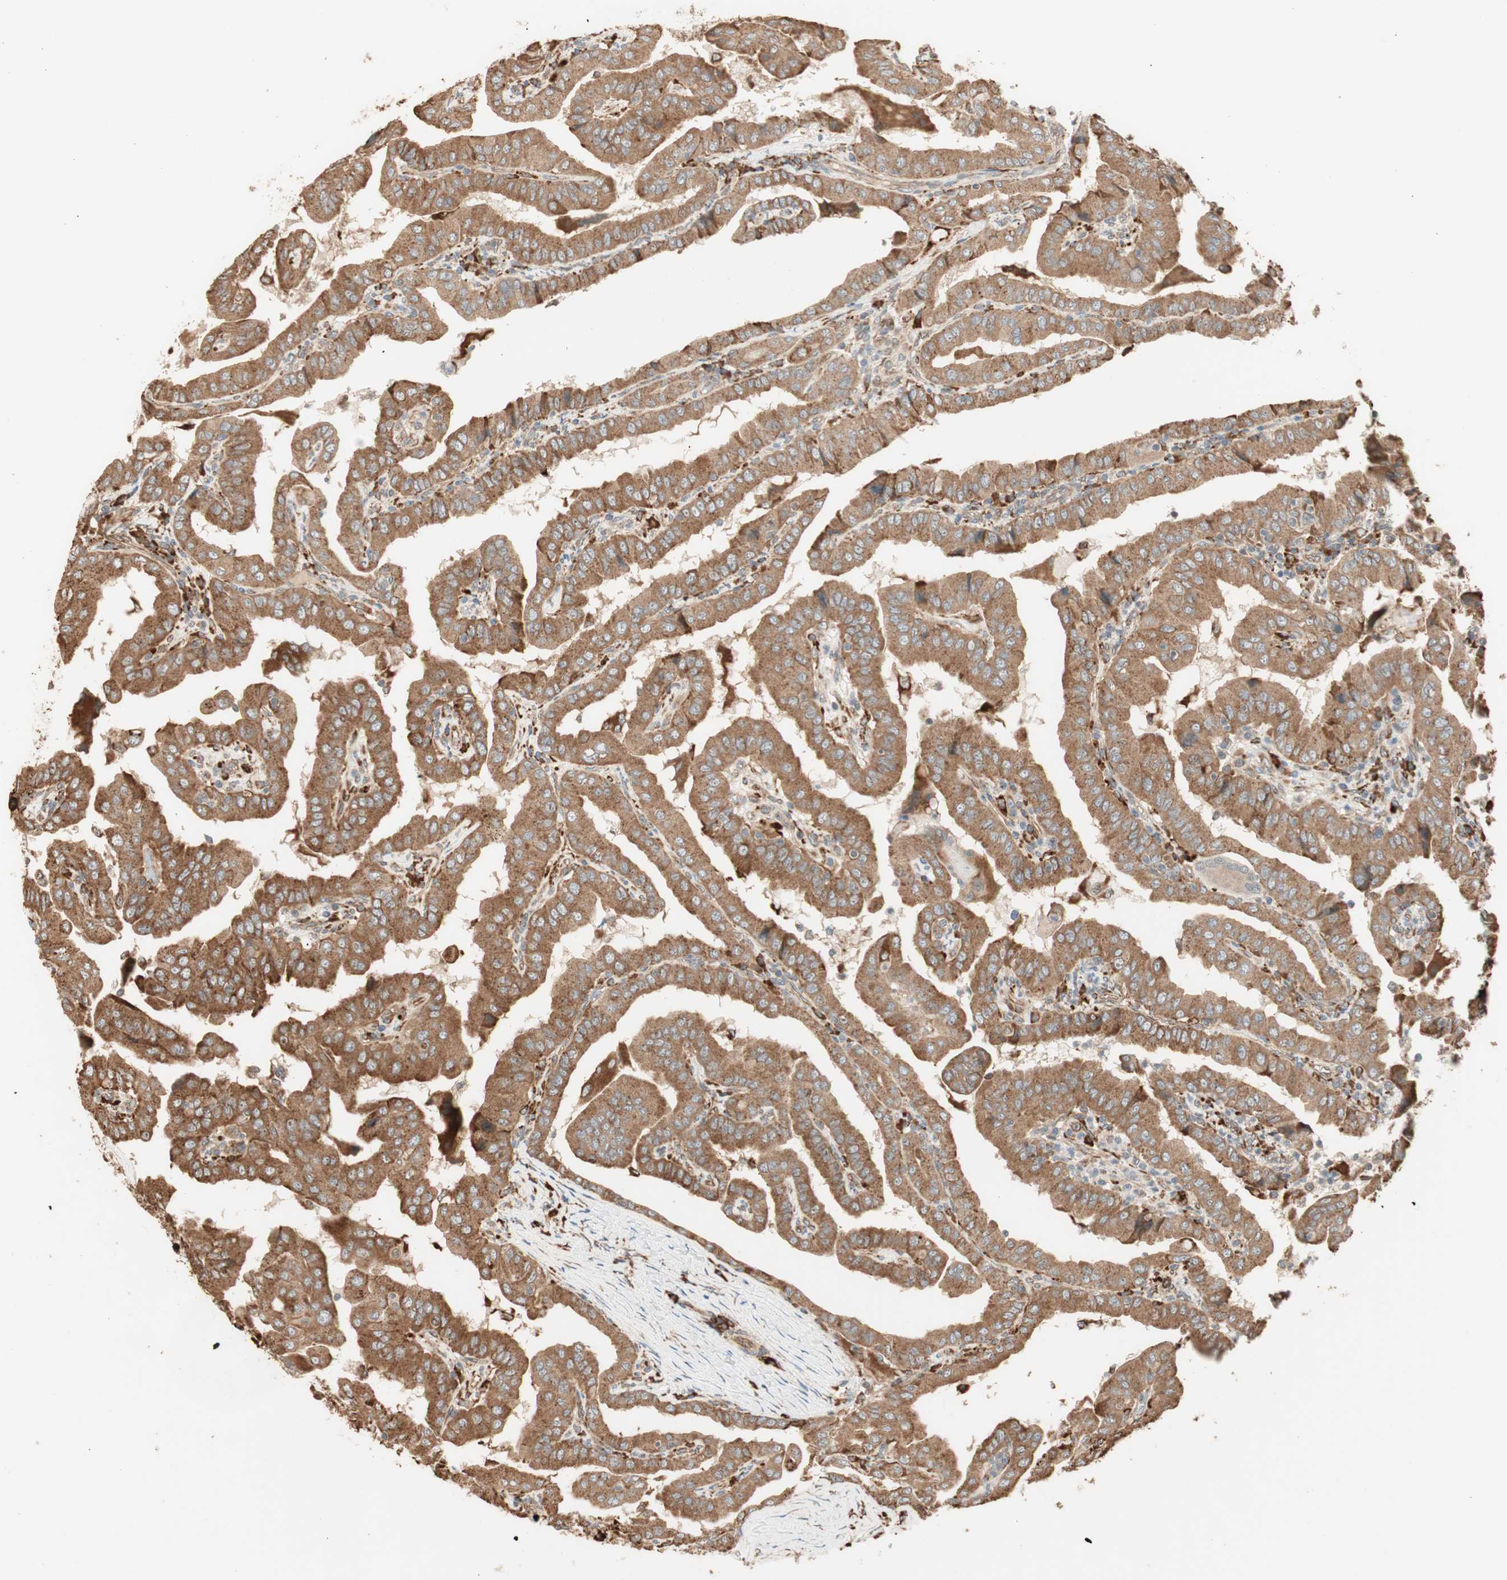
{"staining": {"intensity": "moderate", "quantity": ">75%", "location": "cytoplasmic/membranous"}, "tissue": "thyroid cancer", "cell_type": "Tumor cells", "image_type": "cancer", "snomed": [{"axis": "morphology", "description": "Papillary adenocarcinoma, NOS"}, {"axis": "topography", "description": "Thyroid gland"}], "caption": "Immunohistochemical staining of human thyroid cancer exhibits moderate cytoplasmic/membranous protein staining in approximately >75% of tumor cells.", "gene": "P4HA1", "patient": {"sex": "male", "age": 33}}